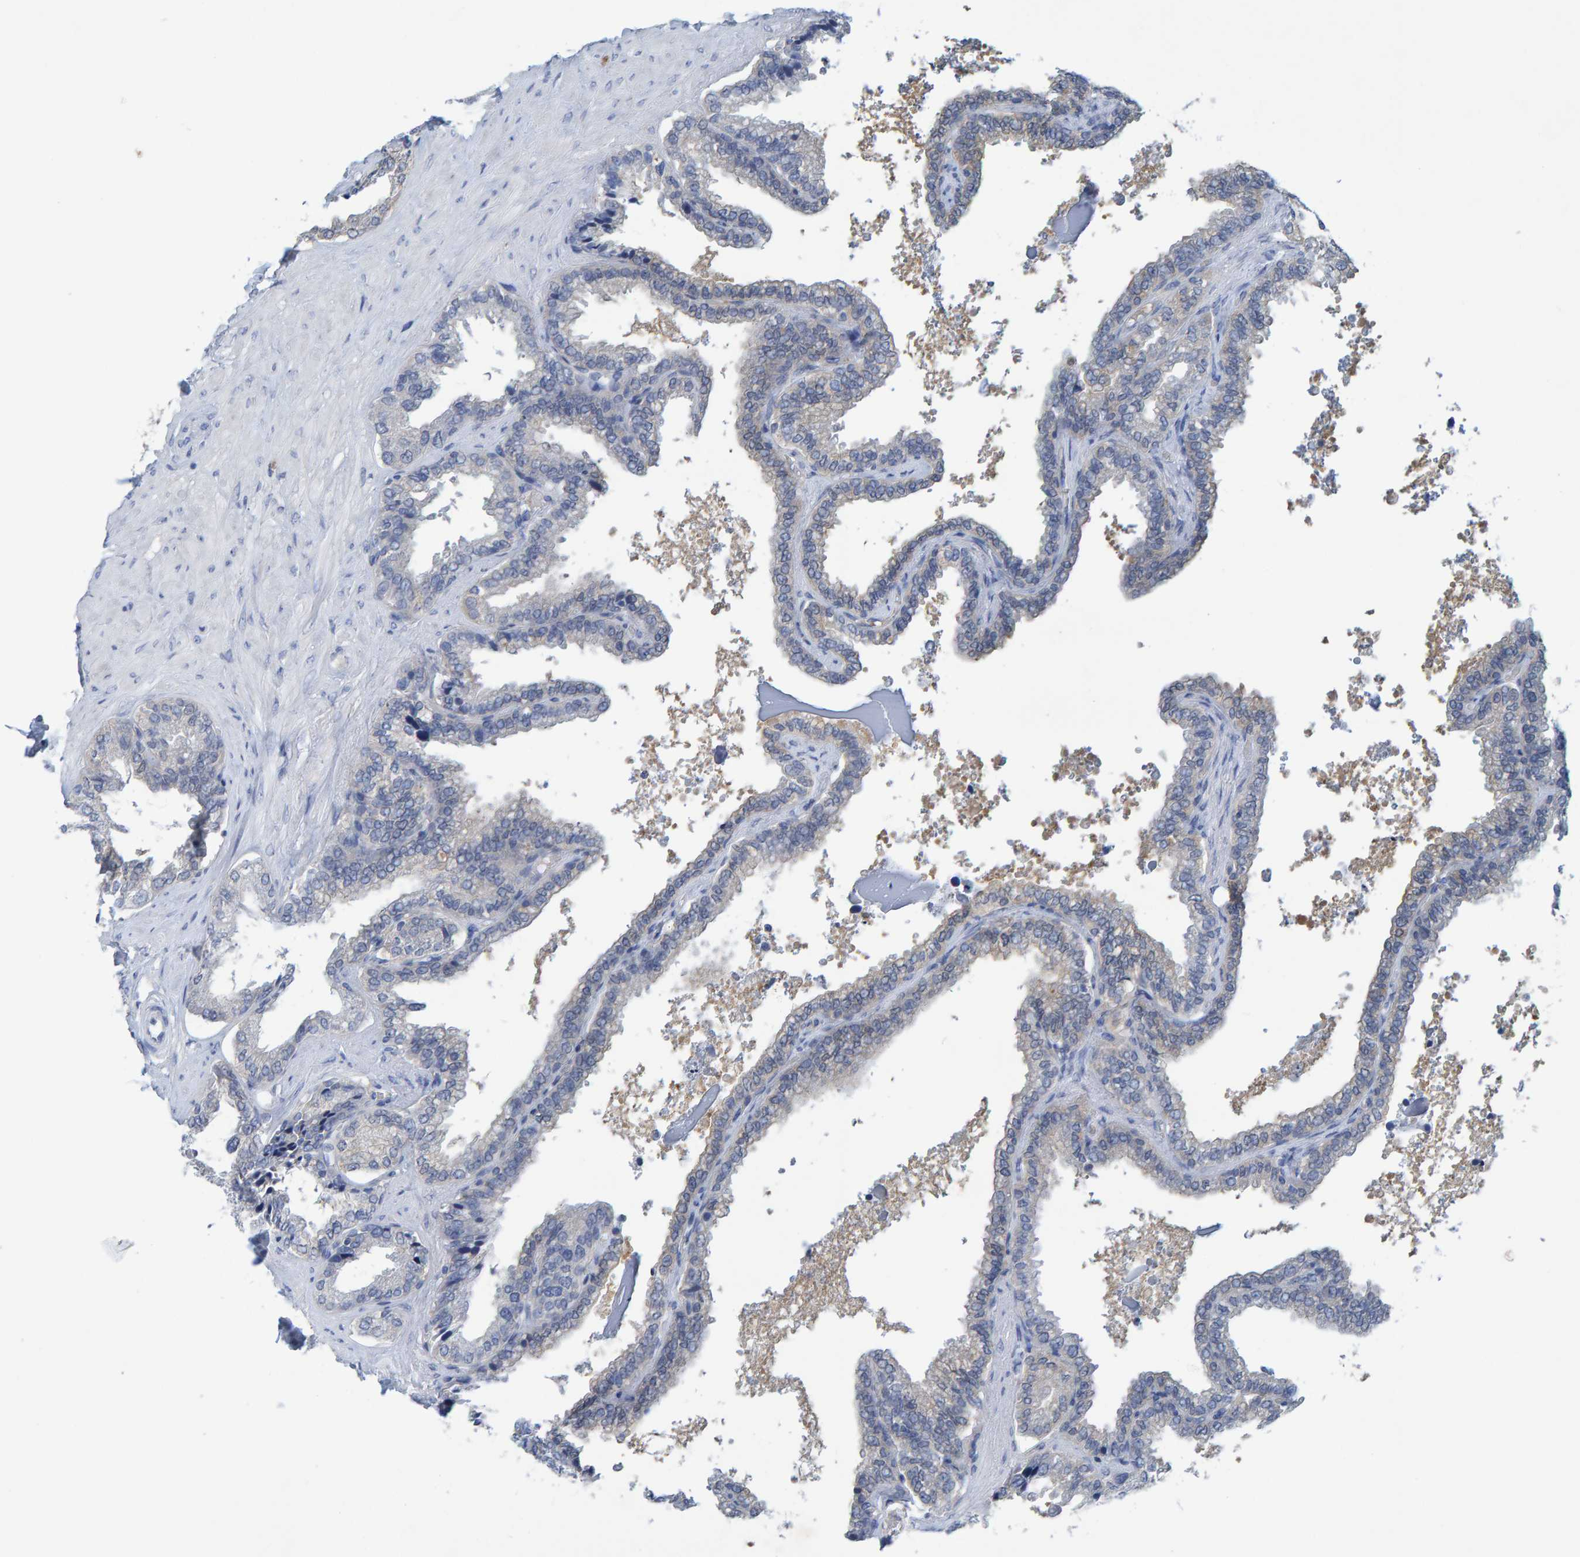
{"staining": {"intensity": "weak", "quantity": "<25%", "location": "cytoplasmic/membranous"}, "tissue": "seminal vesicle", "cell_type": "Glandular cells", "image_type": "normal", "snomed": [{"axis": "morphology", "description": "Normal tissue, NOS"}, {"axis": "topography", "description": "Seminal veicle"}], "caption": "Immunohistochemical staining of unremarkable human seminal vesicle reveals no significant staining in glandular cells.", "gene": "ALAD", "patient": {"sex": "male", "age": 46}}